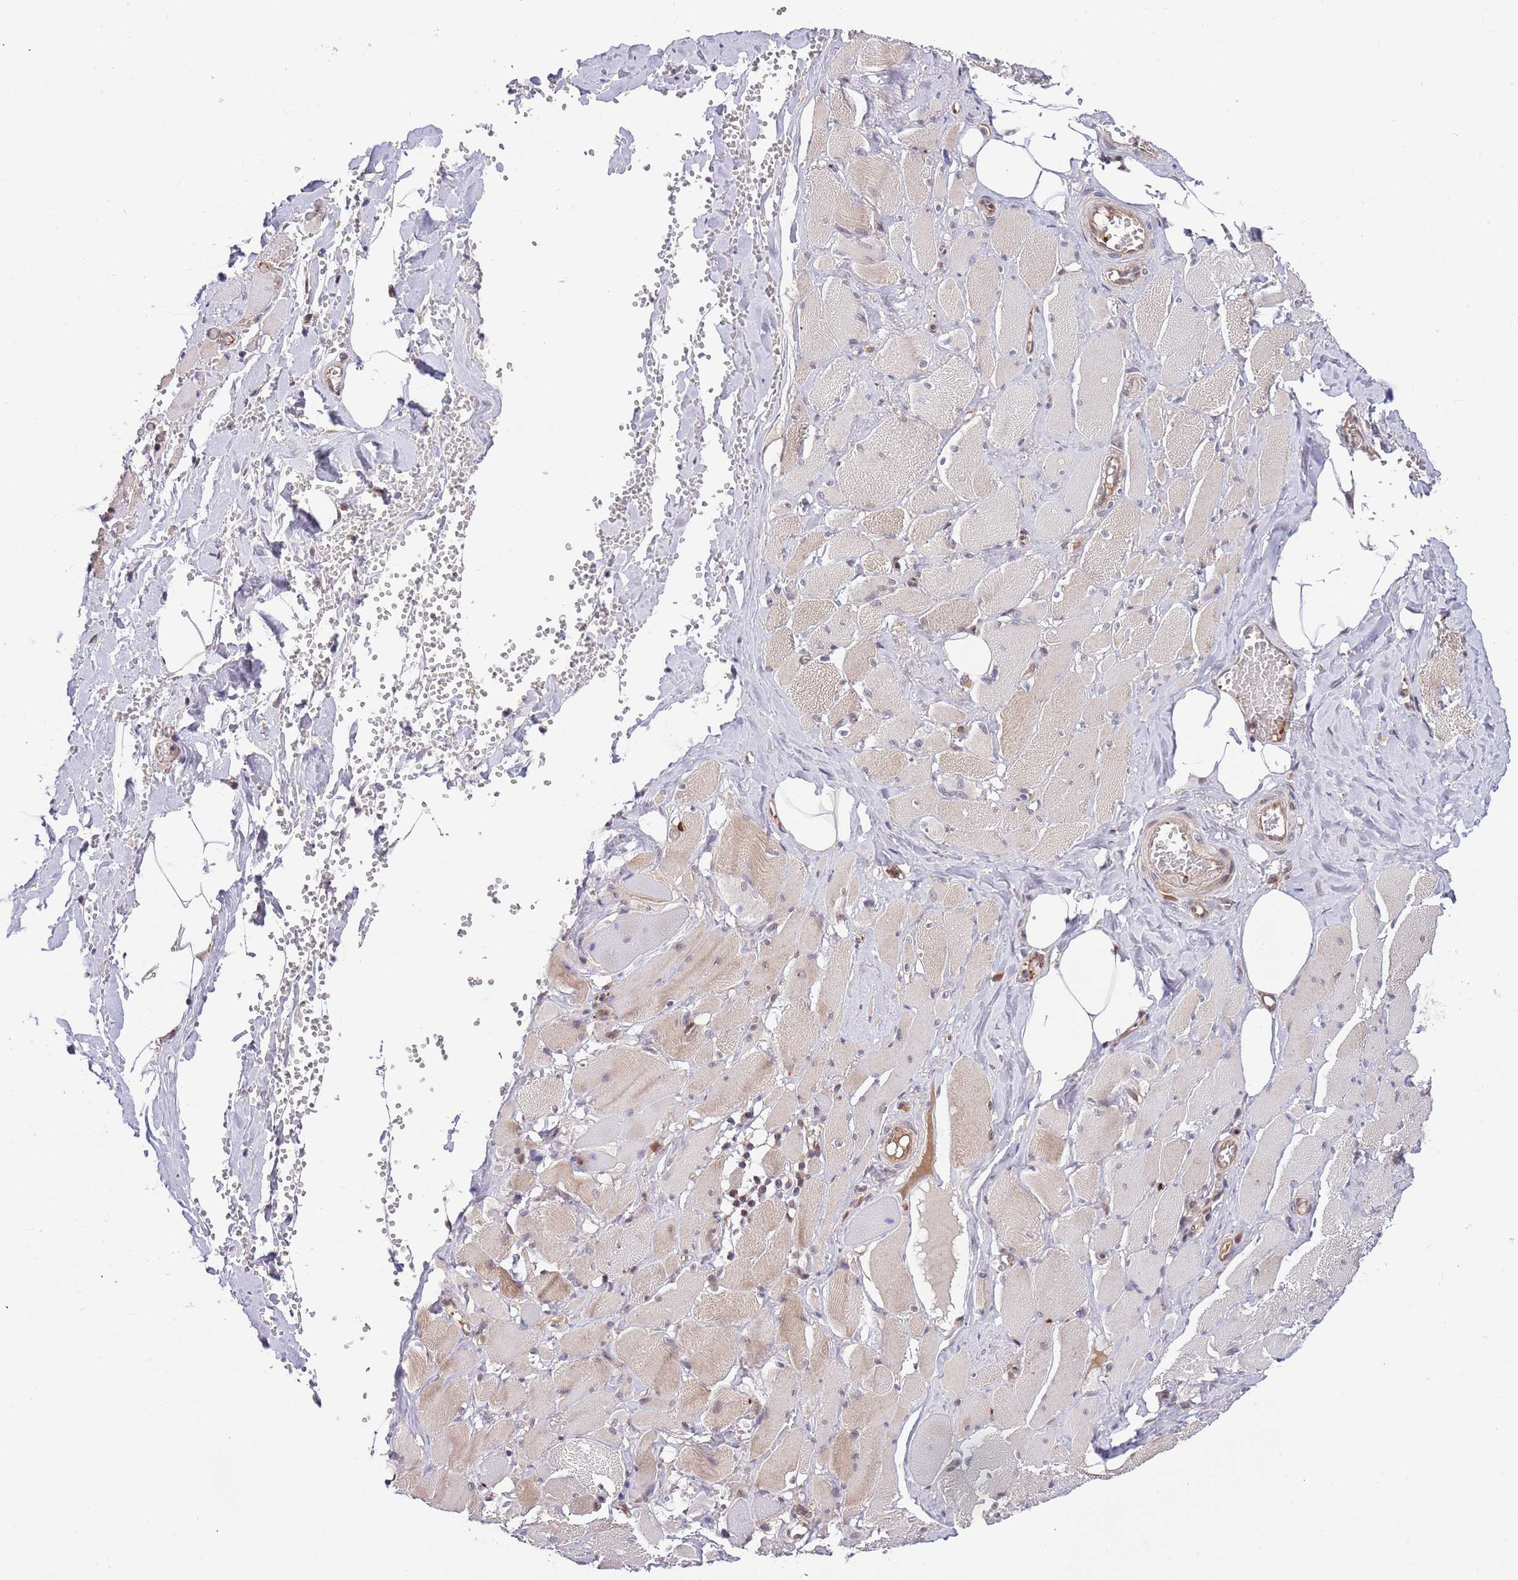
{"staining": {"intensity": "moderate", "quantity": "<25%", "location": "cytoplasmic/membranous"}, "tissue": "skeletal muscle", "cell_type": "Myocytes", "image_type": "normal", "snomed": [{"axis": "morphology", "description": "Normal tissue, NOS"}, {"axis": "morphology", "description": "Basal cell carcinoma"}, {"axis": "topography", "description": "Skeletal muscle"}], "caption": "Unremarkable skeletal muscle exhibits moderate cytoplasmic/membranous expression in approximately <25% of myocytes The protein is stained brown, and the nuclei are stained in blue (DAB IHC with brightfield microscopy, high magnification)..", "gene": "PRR16", "patient": {"sex": "female", "age": 64}}